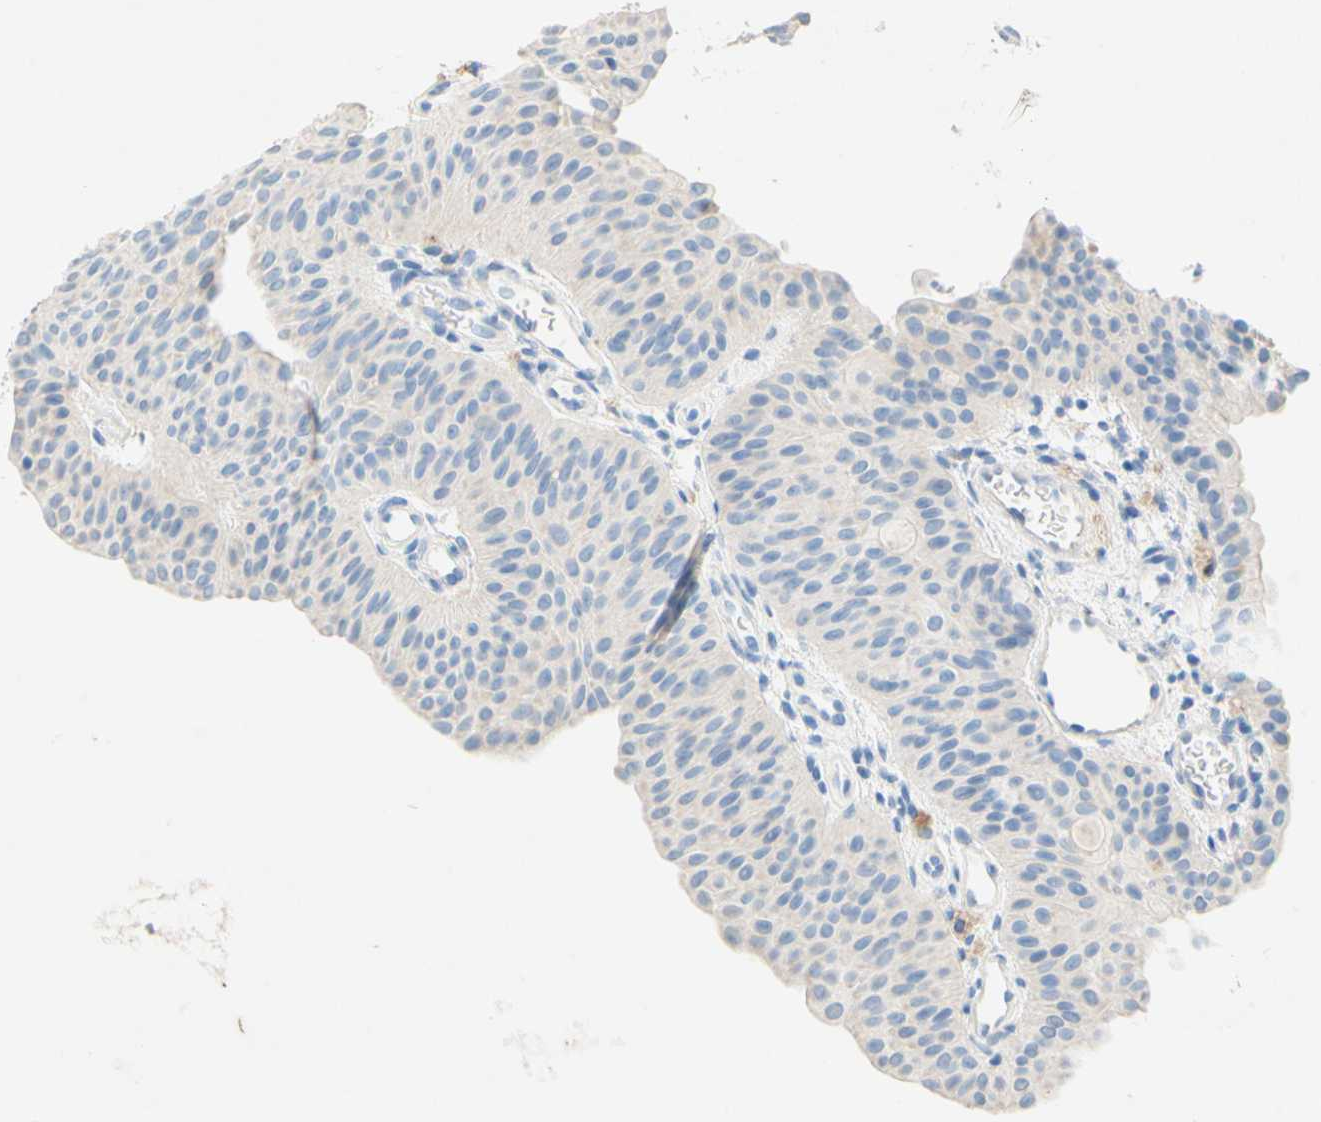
{"staining": {"intensity": "negative", "quantity": "none", "location": "none"}, "tissue": "urothelial cancer", "cell_type": "Tumor cells", "image_type": "cancer", "snomed": [{"axis": "morphology", "description": "Urothelial carcinoma, Low grade"}, {"axis": "topography", "description": "Urinary bladder"}], "caption": "Low-grade urothelial carcinoma was stained to show a protein in brown. There is no significant expression in tumor cells. The staining is performed using DAB (3,3'-diaminobenzidine) brown chromogen with nuclei counter-stained in using hematoxylin.", "gene": "SLC46A1", "patient": {"sex": "female", "age": 60}}